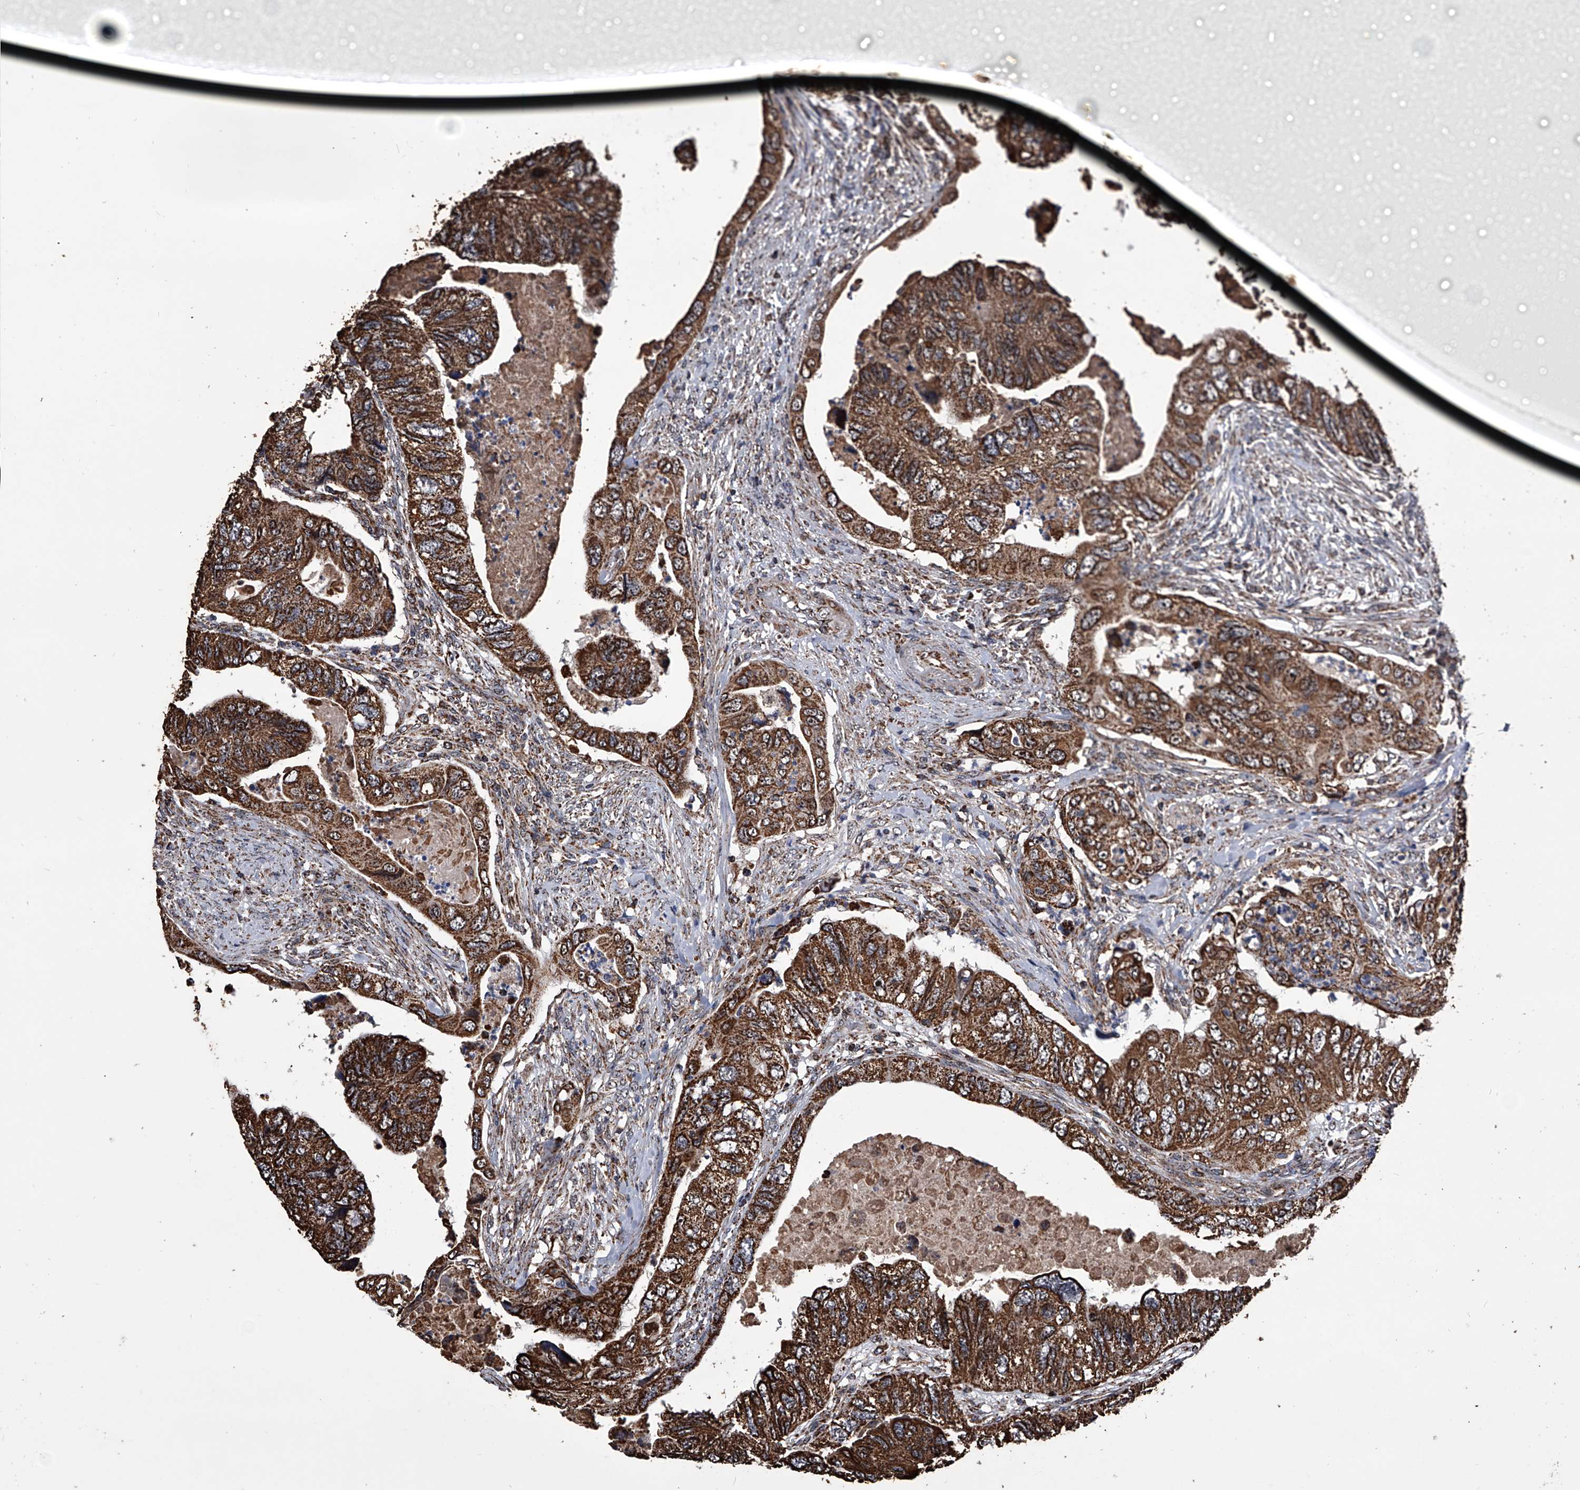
{"staining": {"intensity": "strong", "quantity": ">75%", "location": "cytoplasmic/membranous"}, "tissue": "colorectal cancer", "cell_type": "Tumor cells", "image_type": "cancer", "snomed": [{"axis": "morphology", "description": "Adenocarcinoma, NOS"}, {"axis": "topography", "description": "Rectum"}], "caption": "Human colorectal cancer stained with a protein marker shows strong staining in tumor cells.", "gene": "SMPDL3A", "patient": {"sex": "male", "age": 63}}